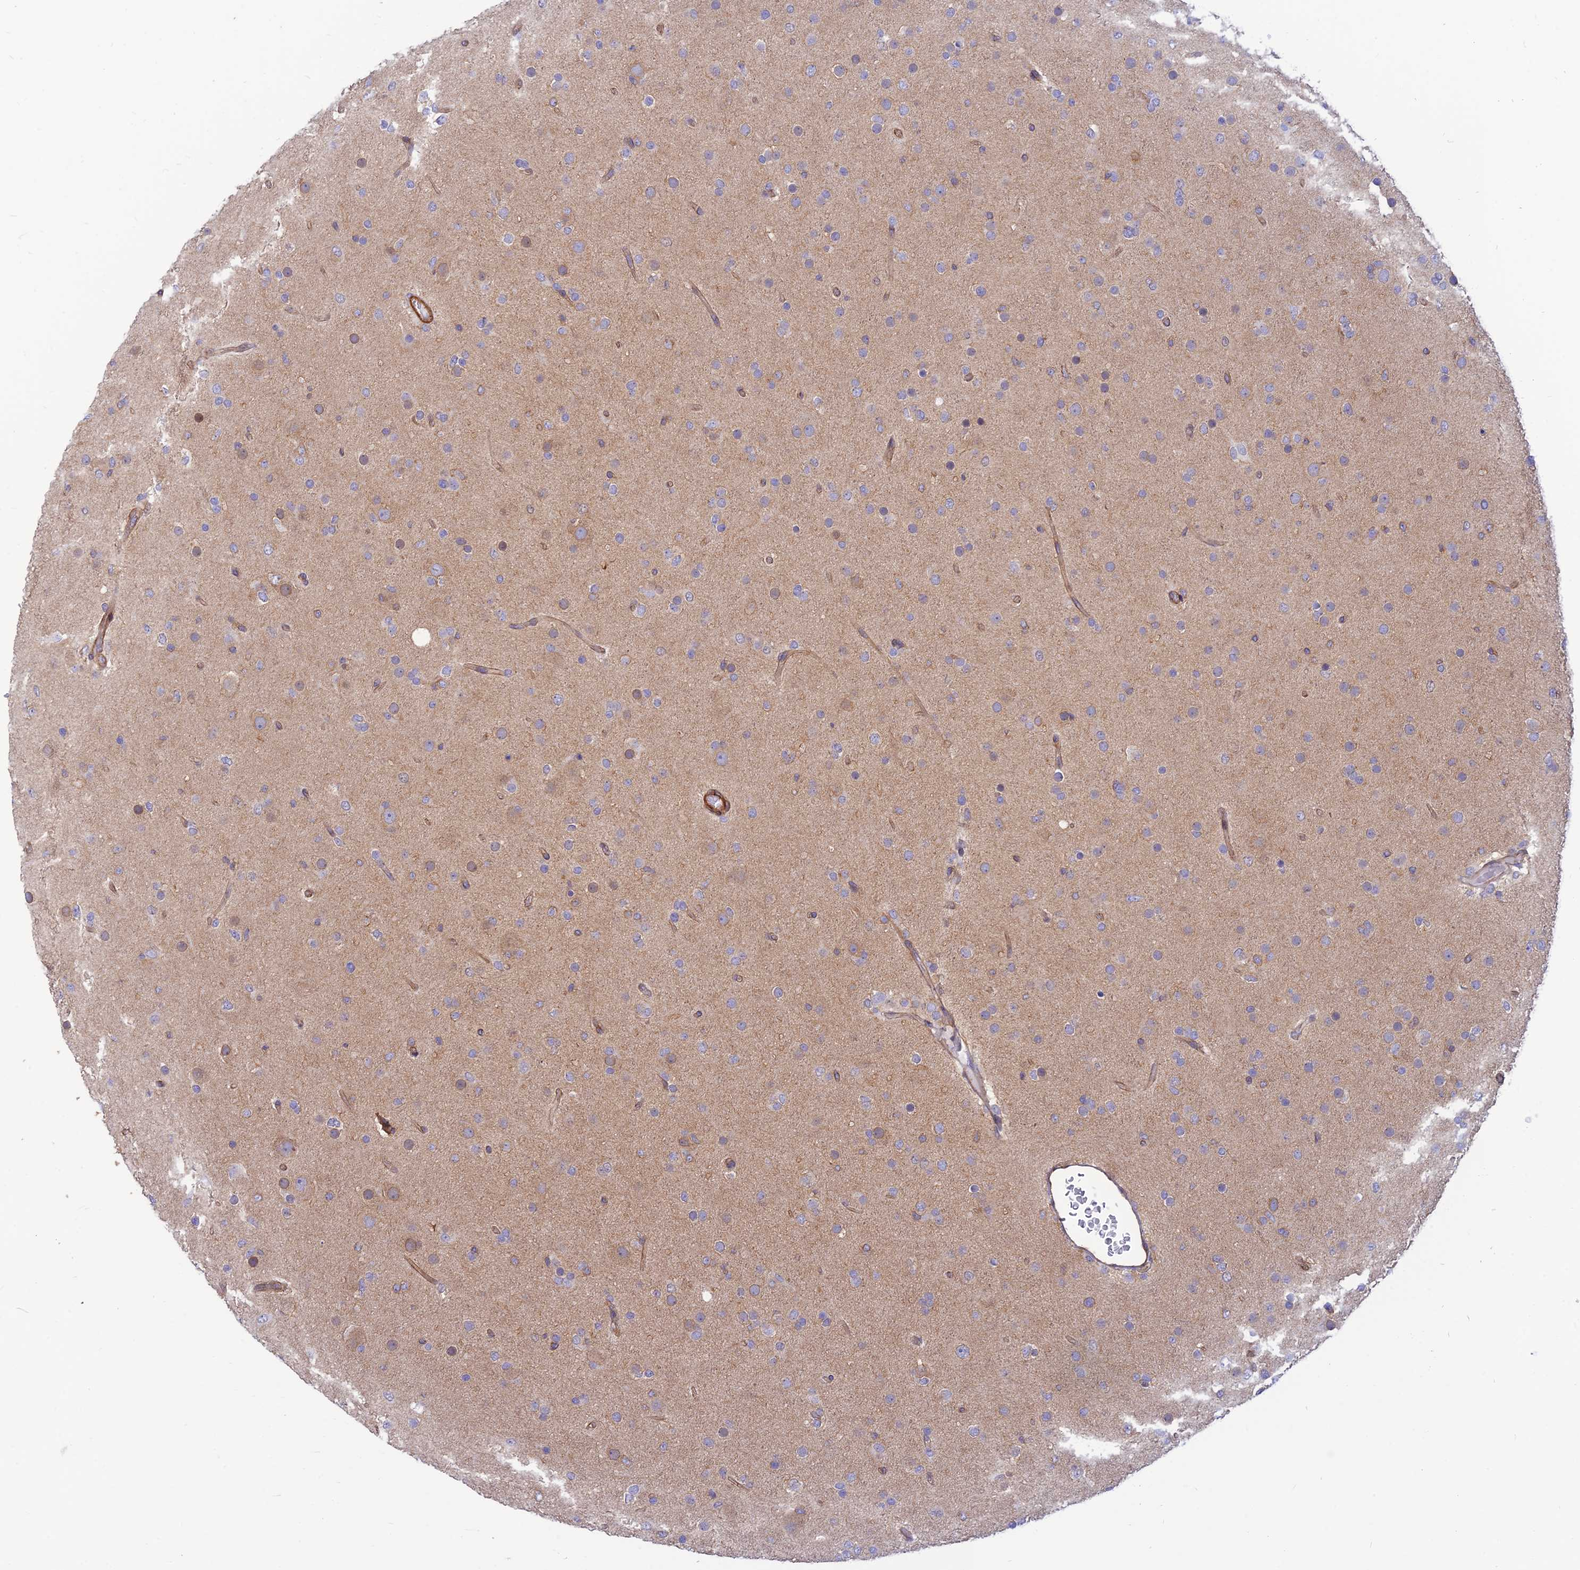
{"staining": {"intensity": "weak", "quantity": "<25%", "location": "cytoplasmic/membranous"}, "tissue": "glioma", "cell_type": "Tumor cells", "image_type": "cancer", "snomed": [{"axis": "morphology", "description": "Glioma, malignant, Low grade"}, {"axis": "topography", "description": "Brain"}], "caption": "The image demonstrates no significant staining in tumor cells of malignant glioma (low-grade). (Brightfield microscopy of DAB immunohistochemistry at high magnification).", "gene": "PPP1R12C", "patient": {"sex": "male", "age": 65}}